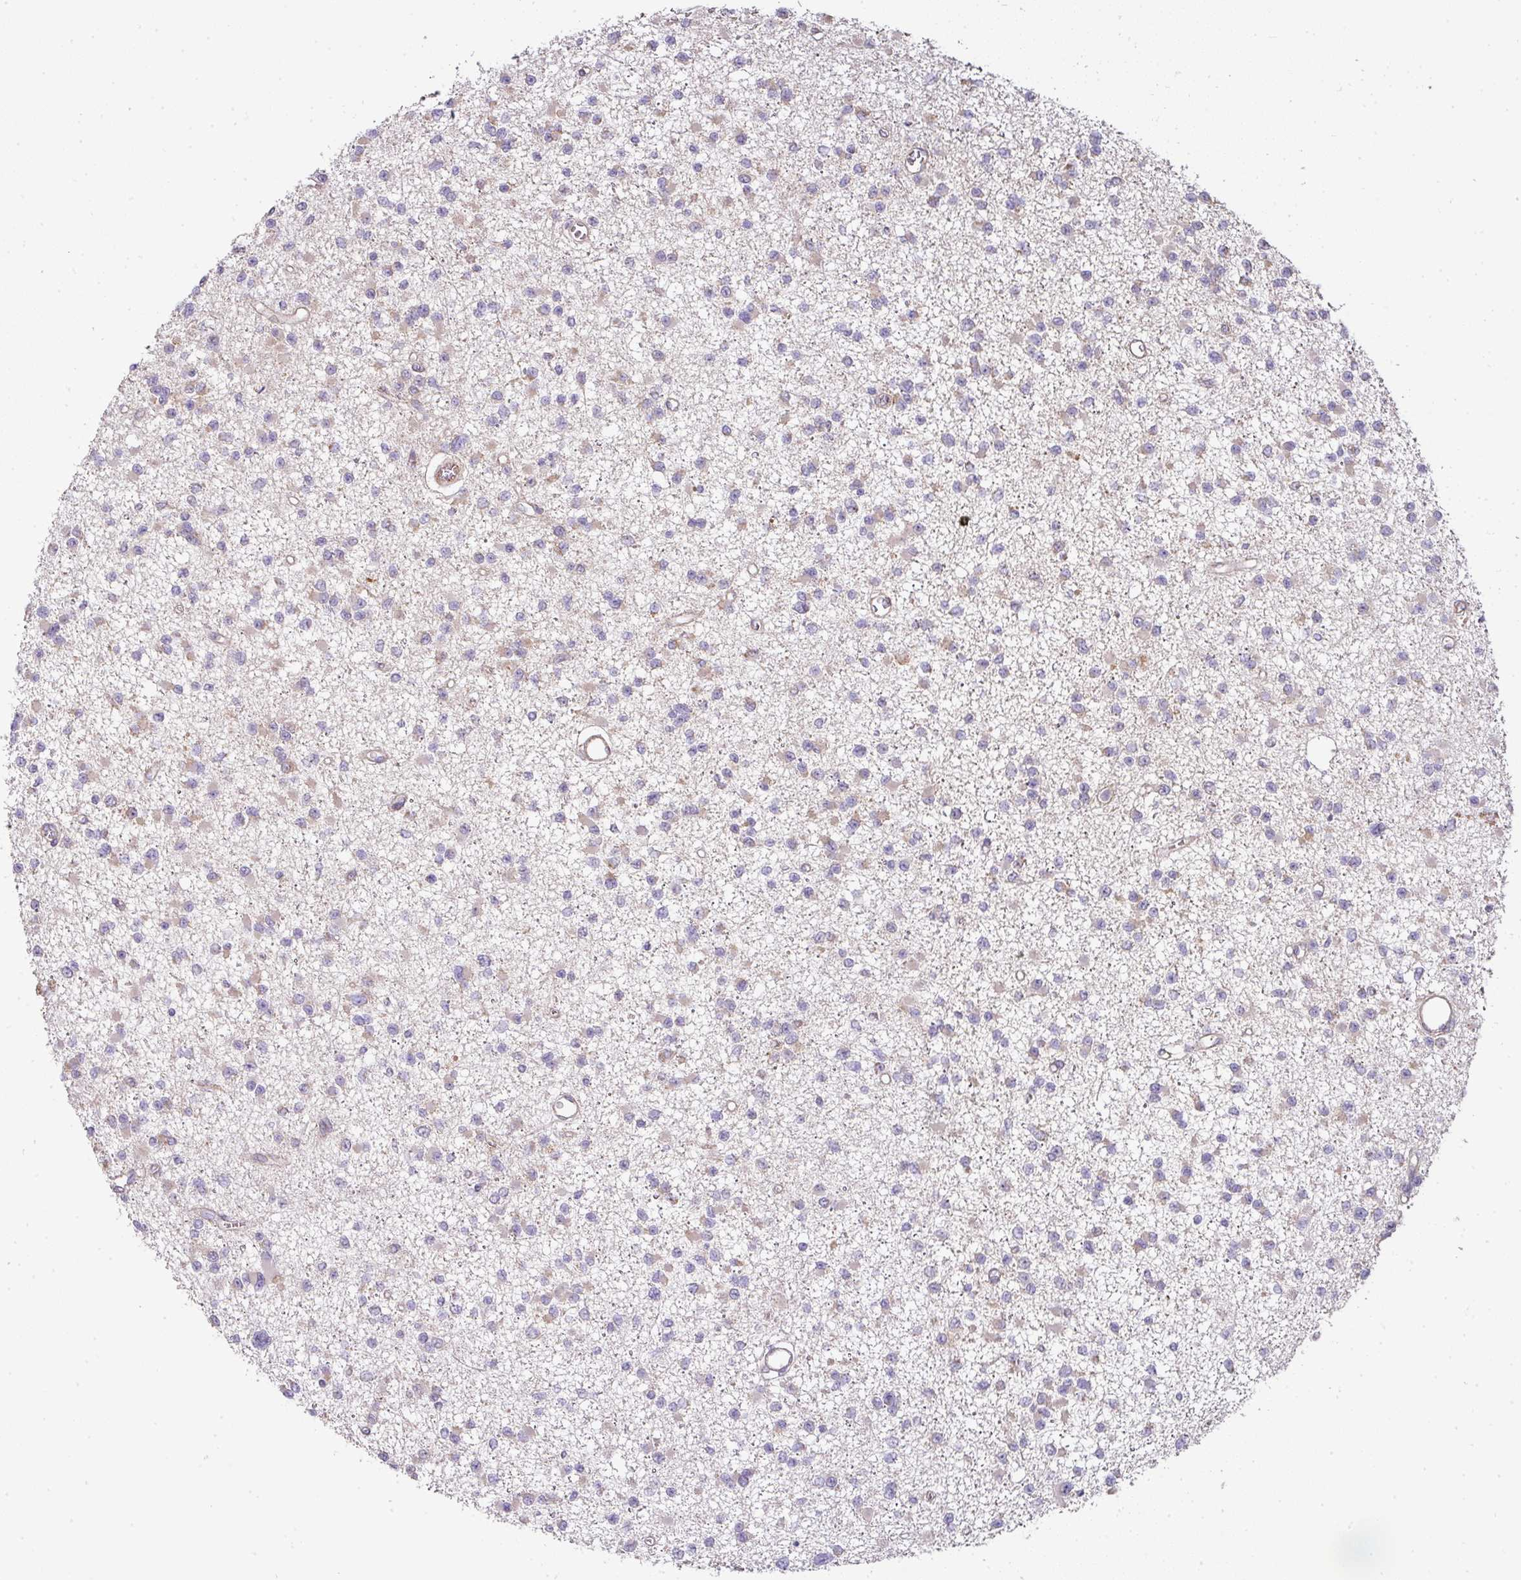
{"staining": {"intensity": "negative", "quantity": "none", "location": "none"}, "tissue": "glioma", "cell_type": "Tumor cells", "image_type": "cancer", "snomed": [{"axis": "morphology", "description": "Glioma, malignant, Low grade"}, {"axis": "topography", "description": "Brain"}], "caption": "High magnification brightfield microscopy of glioma stained with DAB (3,3'-diaminobenzidine) (brown) and counterstained with hematoxylin (blue): tumor cells show no significant expression.", "gene": "STK35", "patient": {"sex": "female", "age": 22}}